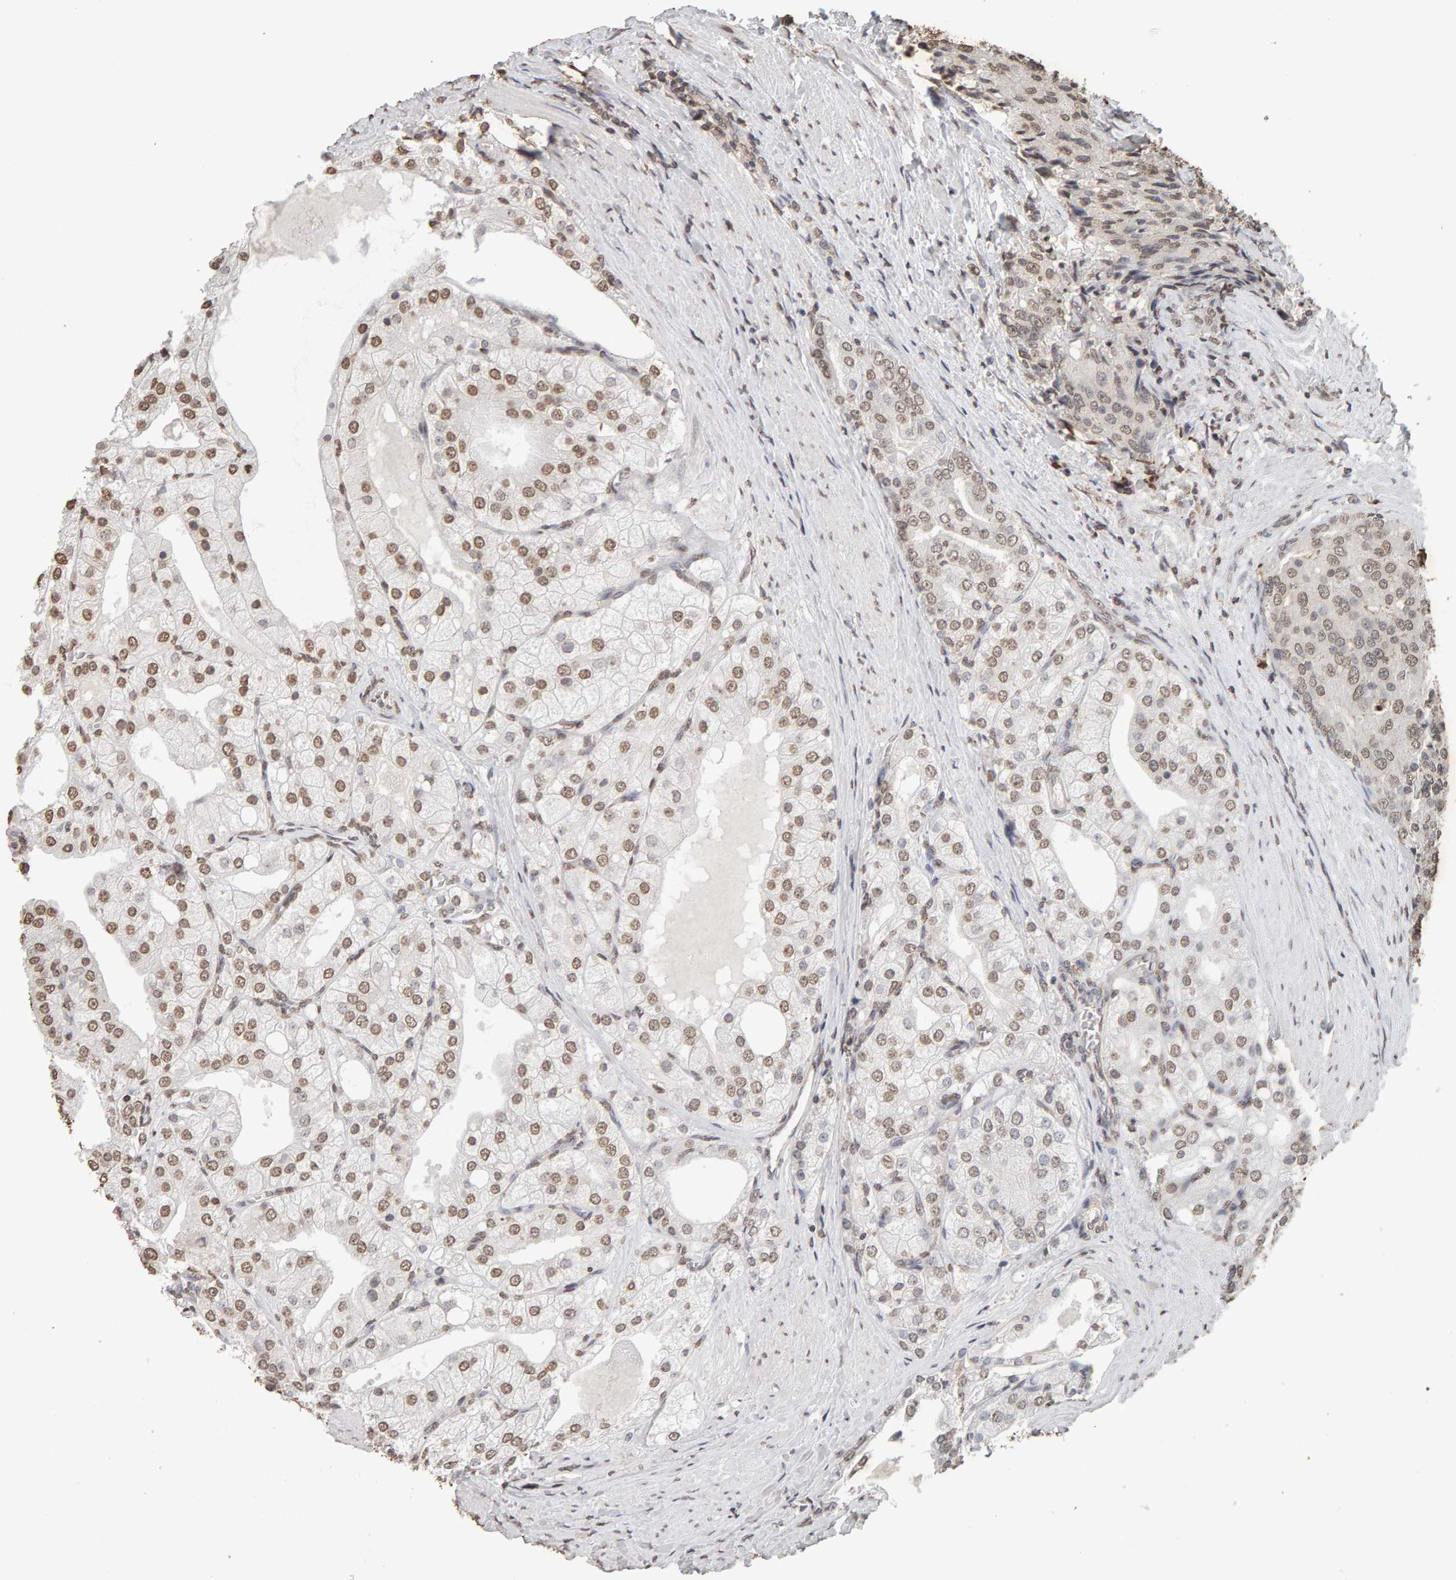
{"staining": {"intensity": "weak", "quantity": ">75%", "location": "nuclear"}, "tissue": "prostate cancer", "cell_type": "Tumor cells", "image_type": "cancer", "snomed": [{"axis": "morphology", "description": "Adenocarcinoma, High grade"}, {"axis": "topography", "description": "Prostate"}], "caption": "DAB immunohistochemical staining of human prostate high-grade adenocarcinoma exhibits weak nuclear protein expression in about >75% of tumor cells.", "gene": "DNAJB5", "patient": {"sex": "male", "age": 50}}